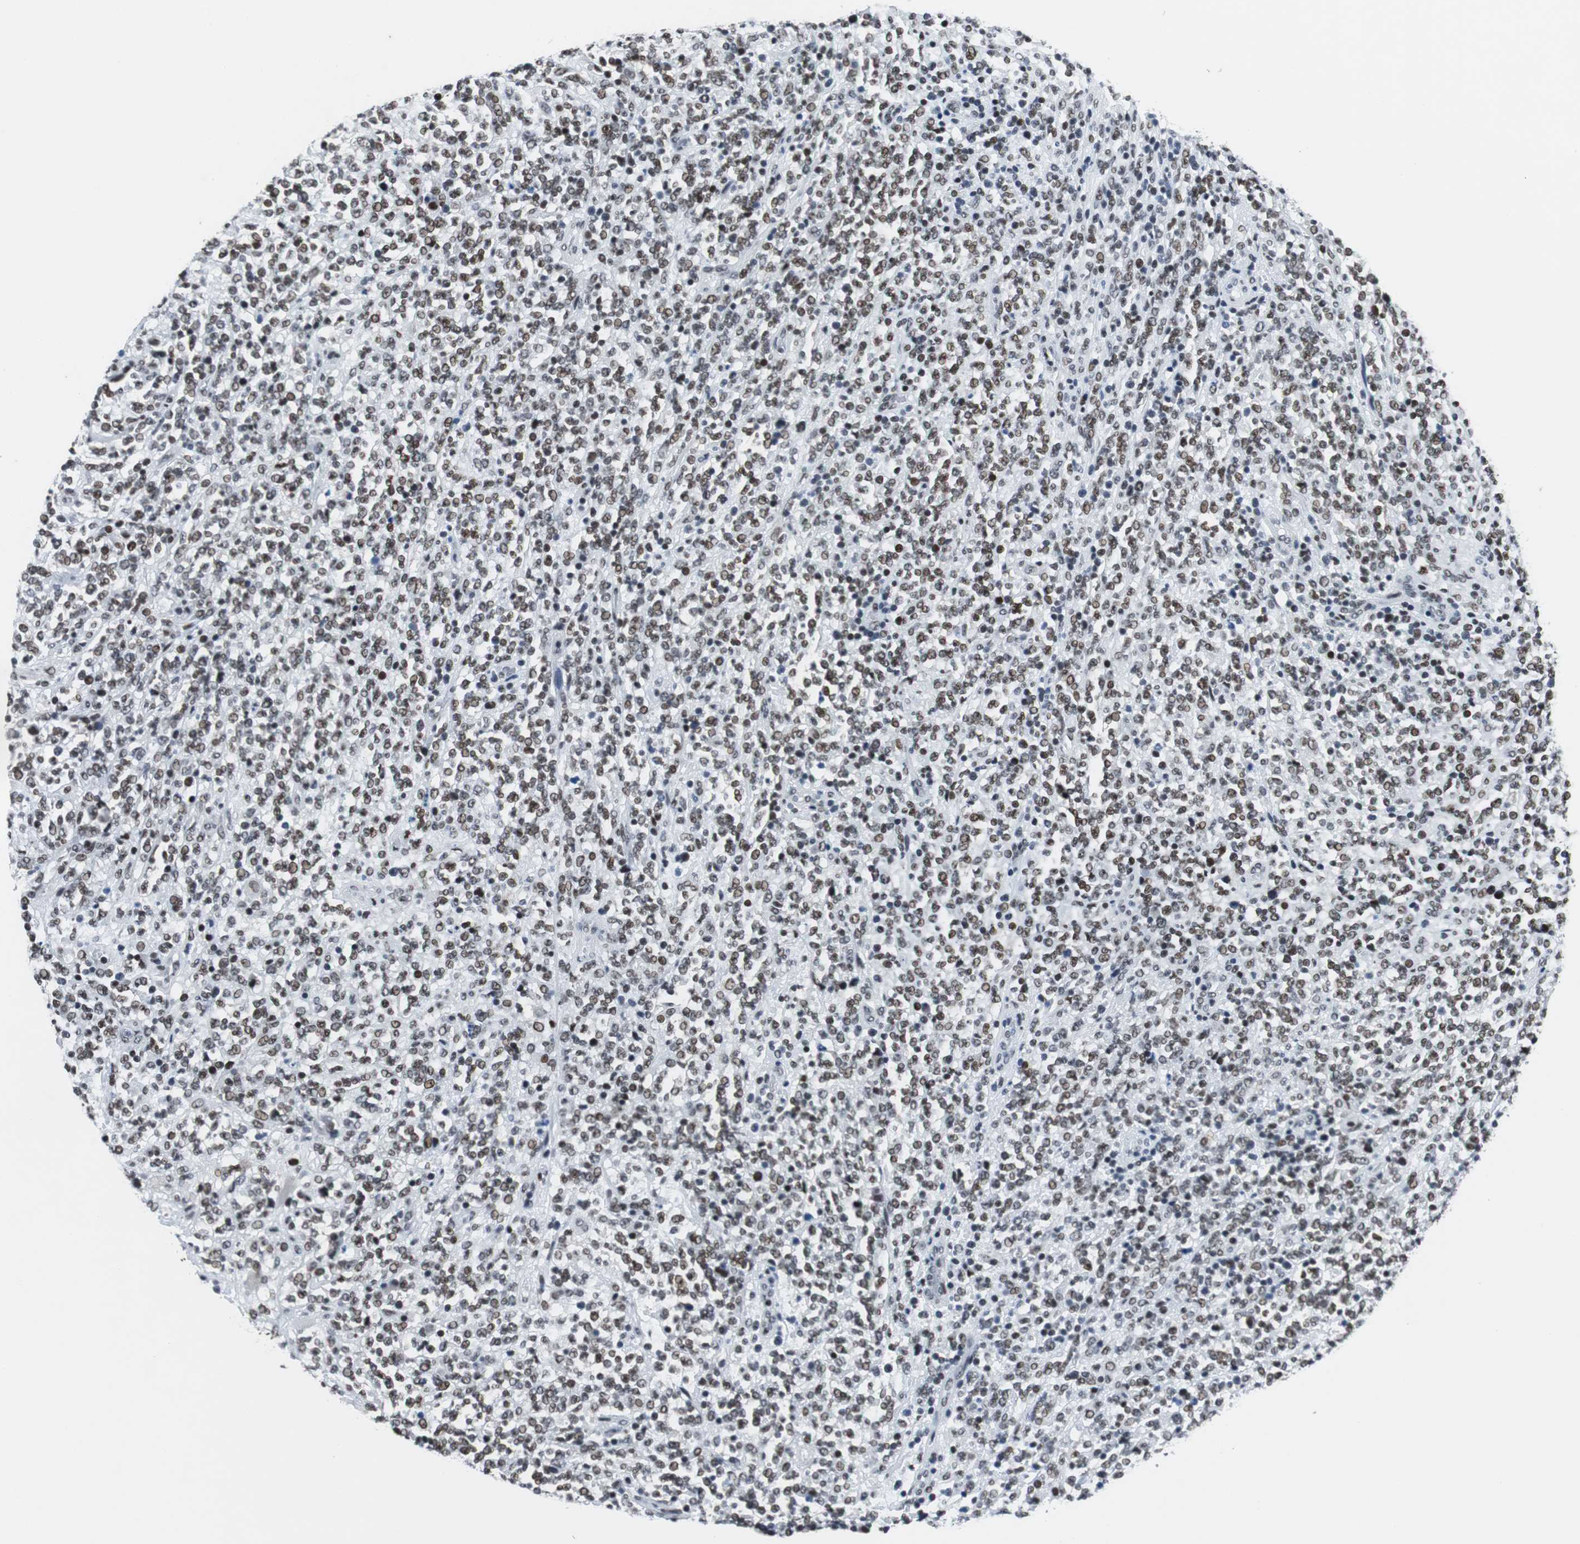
{"staining": {"intensity": "weak", "quantity": "25%-75%", "location": "nuclear"}, "tissue": "lymphoma", "cell_type": "Tumor cells", "image_type": "cancer", "snomed": [{"axis": "morphology", "description": "Malignant lymphoma, non-Hodgkin's type, High grade"}, {"axis": "topography", "description": "Soft tissue"}], "caption": "Protein analysis of lymphoma tissue displays weak nuclear staining in about 25%-75% of tumor cells.", "gene": "HDAC3", "patient": {"sex": "male", "age": 18}}